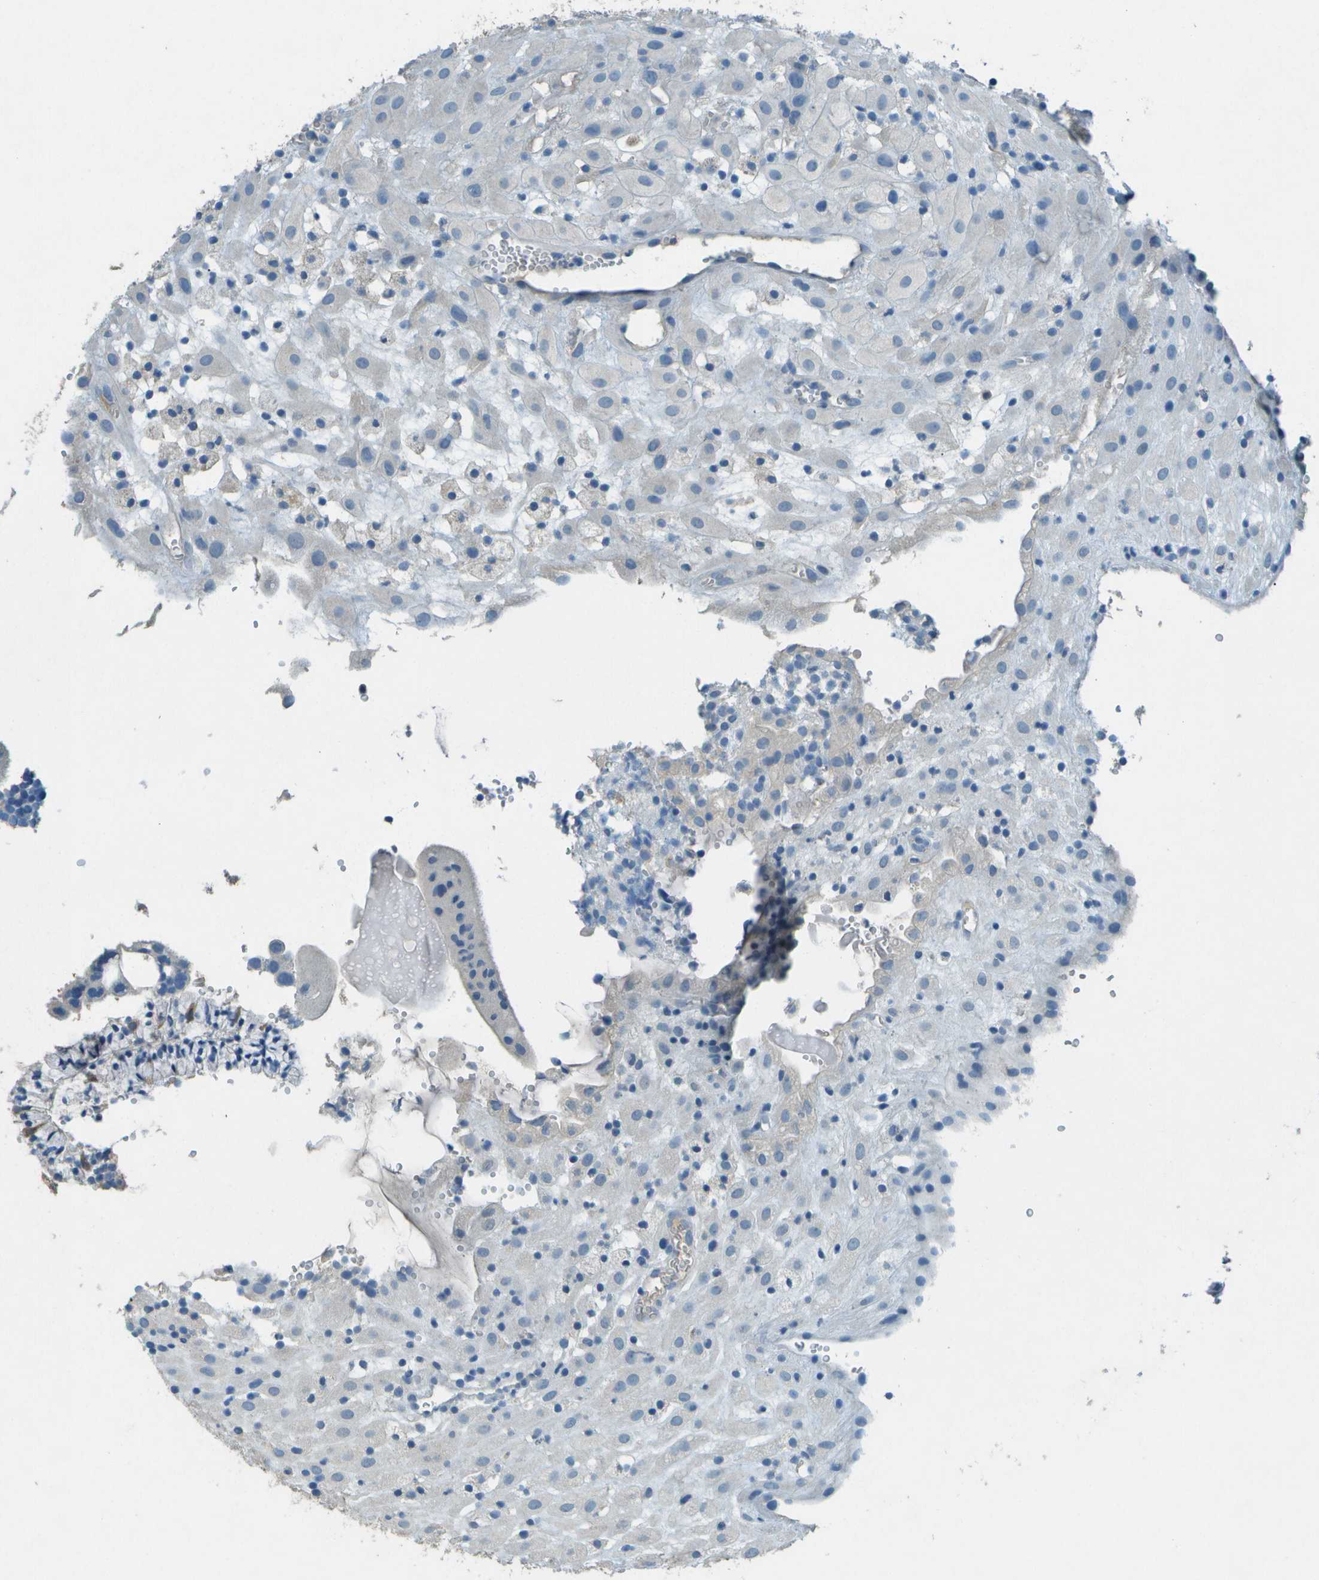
{"staining": {"intensity": "negative", "quantity": "none", "location": "none"}, "tissue": "placenta", "cell_type": "Decidual cells", "image_type": "normal", "snomed": [{"axis": "morphology", "description": "Normal tissue, NOS"}, {"axis": "topography", "description": "Placenta"}], "caption": "The histopathology image exhibits no significant positivity in decidual cells of placenta. Brightfield microscopy of immunohistochemistry stained with DAB (brown) and hematoxylin (blue), captured at high magnification.", "gene": "LGI2", "patient": {"sex": "female", "age": 18}}